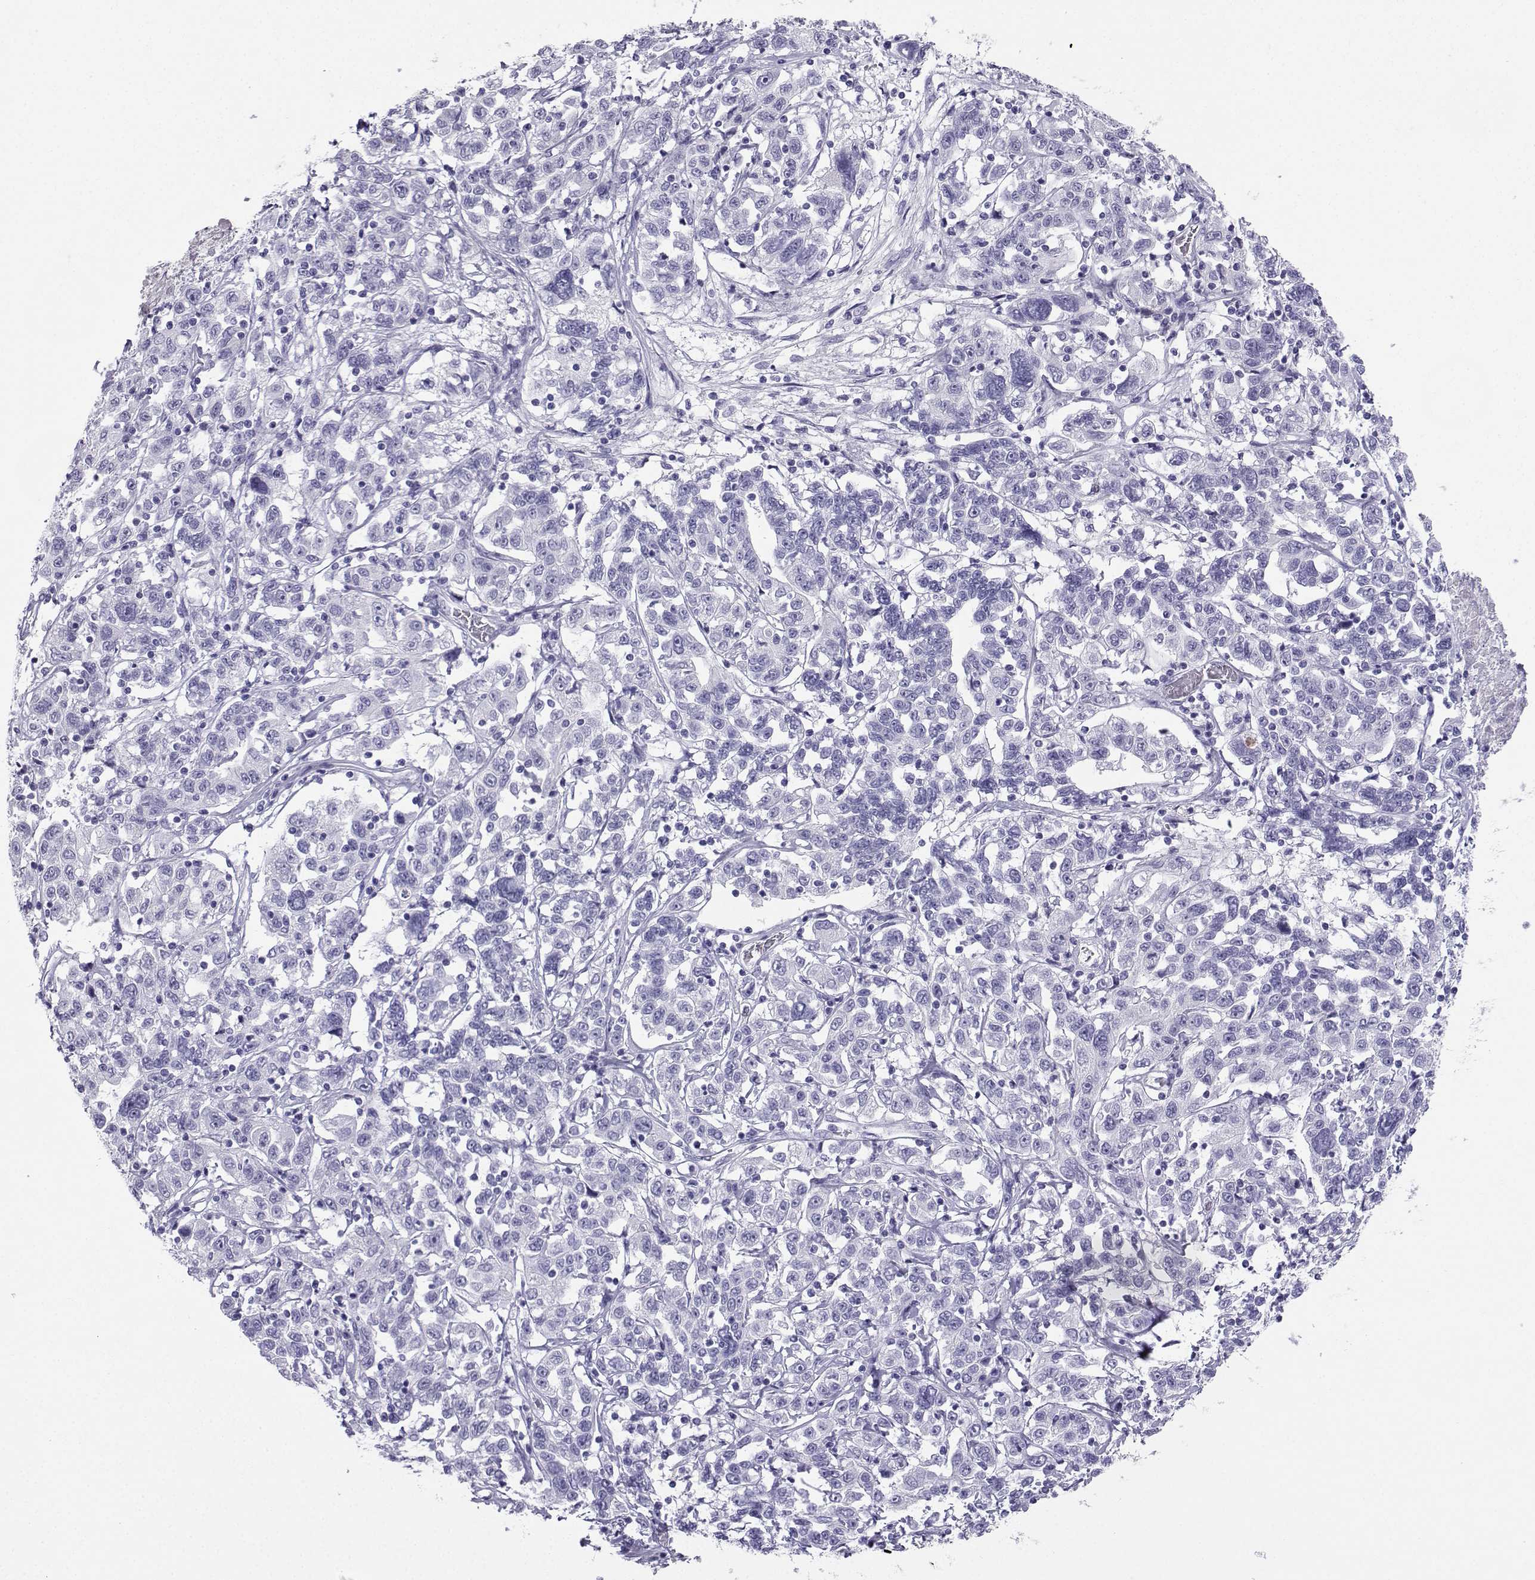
{"staining": {"intensity": "negative", "quantity": "none", "location": "none"}, "tissue": "liver cancer", "cell_type": "Tumor cells", "image_type": "cancer", "snomed": [{"axis": "morphology", "description": "Adenocarcinoma, NOS"}, {"axis": "morphology", "description": "Cholangiocarcinoma"}, {"axis": "topography", "description": "Liver"}], "caption": "An immunohistochemistry image of cholangiocarcinoma (liver) is shown. There is no staining in tumor cells of cholangiocarcinoma (liver).", "gene": "SLC18A2", "patient": {"sex": "male", "age": 64}}